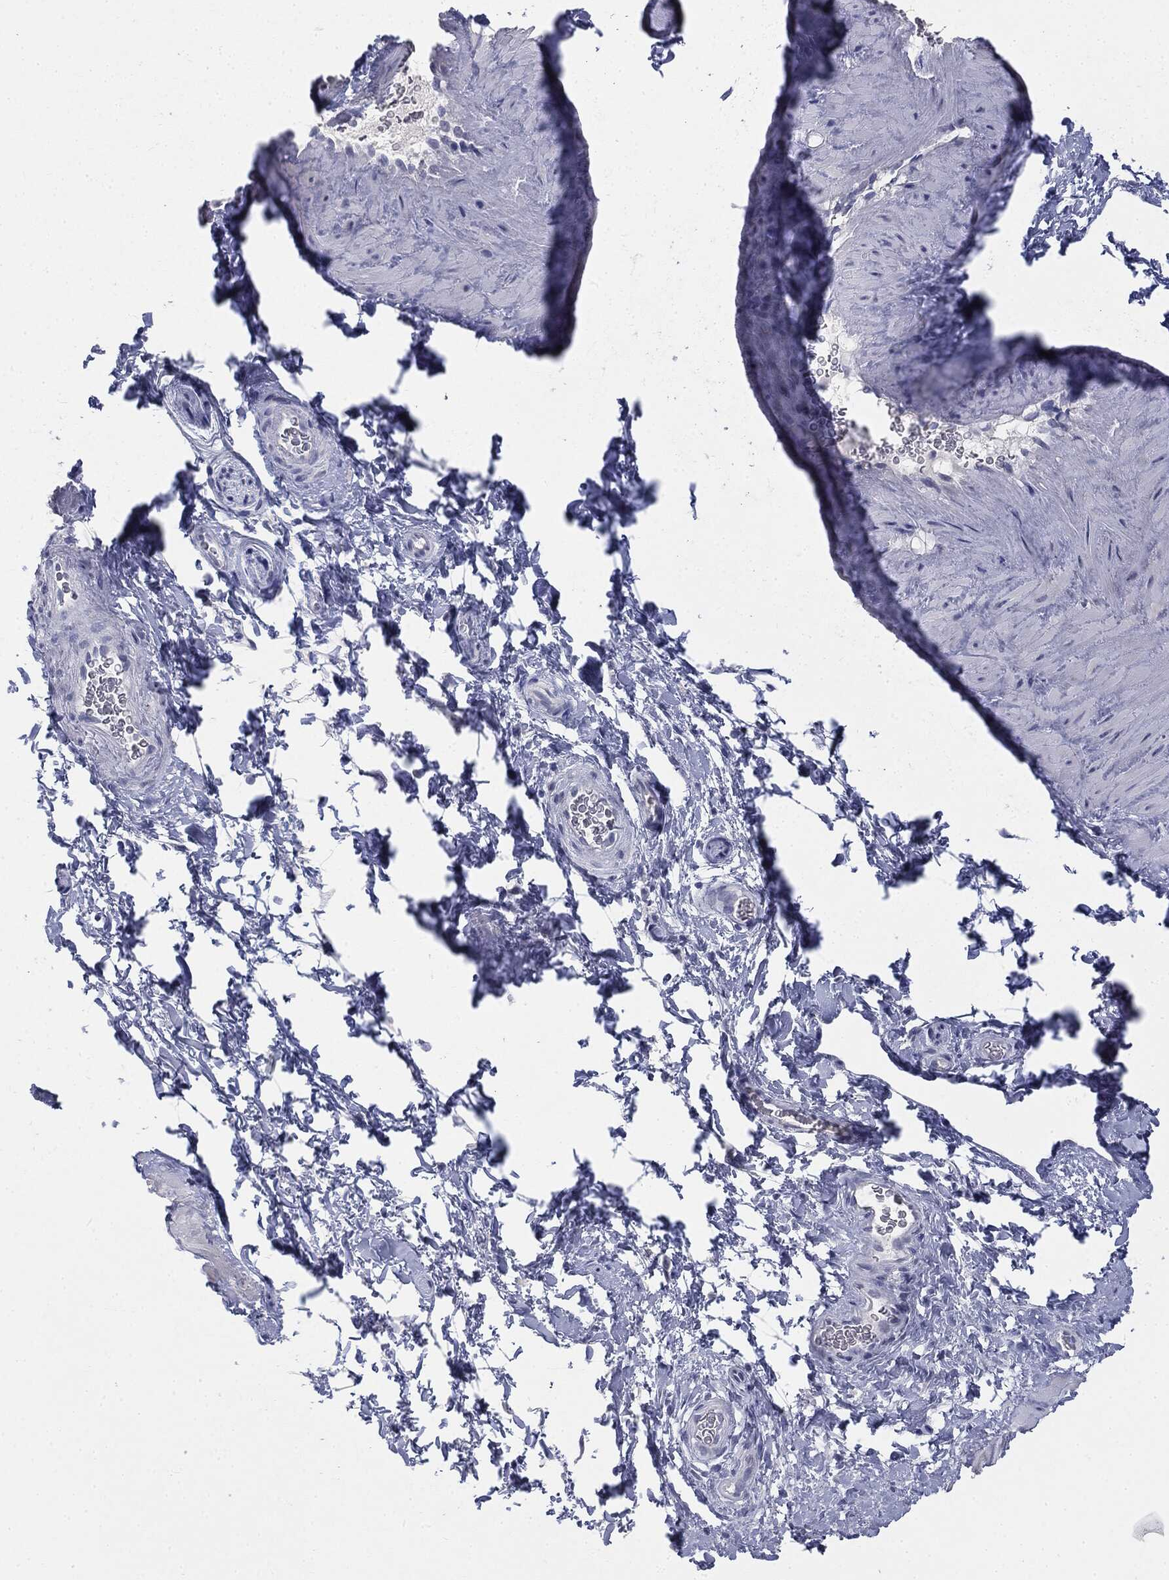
{"staining": {"intensity": "negative", "quantity": "none", "location": "none"}, "tissue": "soft tissue", "cell_type": "Fibroblasts", "image_type": "normal", "snomed": [{"axis": "morphology", "description": "Normal tissue, NOS"}, {"axis": "topography", "description": "Soft tissue"}, {"axis": "topography", "description": "Vascular tissue"}], "caption": "DAB (3,3'-diaminobenzidine) immunohistochemical staining of unremarkable human soft tissue displays no significant positivity in fibroblasts. The staining is performed using DAB brown chromogen with nuclei counter-stained in using hematoxylin.", "gene": "MUC1", "patient": {"sex": "male", "age": 41}}